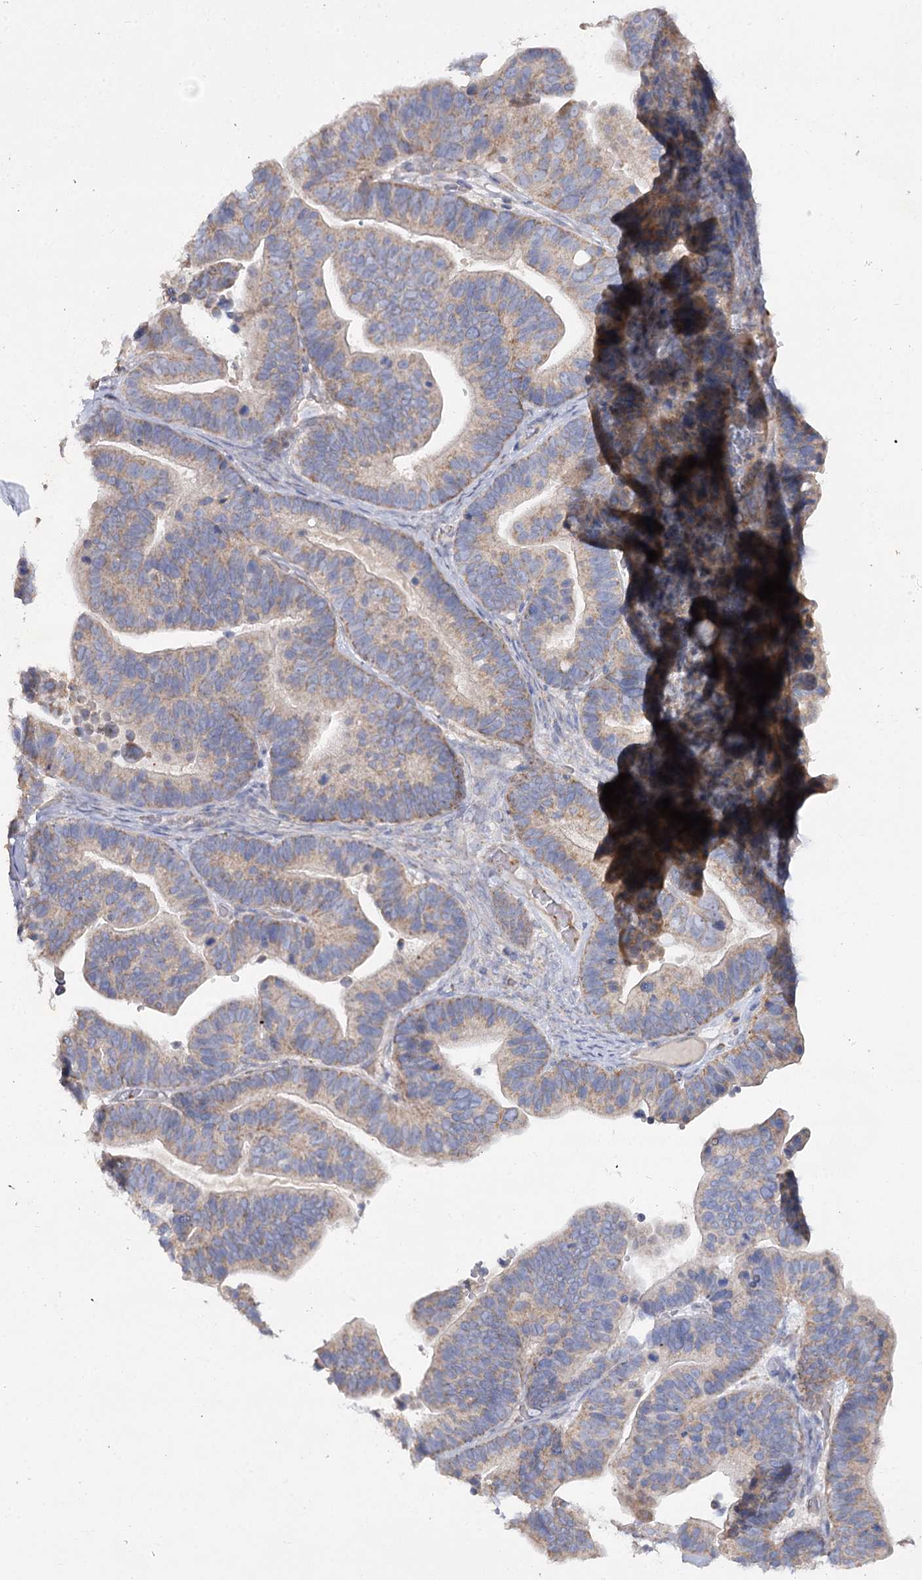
{"staining": {"intensity": "weak", "quantity": "25%-75%", "location": "cytoplasmic/membranous"}, "tissue": "ovarian cancer", "cell_type": "Tumor cells", "image_type": "cancer", "snomed": [{"axis": "morphology", "description": "Cystadenocarcinoma, serous, NOS"}, {"axis": "topography", "description": "Ovary"}], "caption": "Human ovarian serous cystadenocarcinoma stained for a protein (brown) exhibits weak cytoplasmic/membranous positive staining in about 25%-75% of tumor cells.", "gene": "TMEM187", "patient": {"sex": "female", "age": 56}}